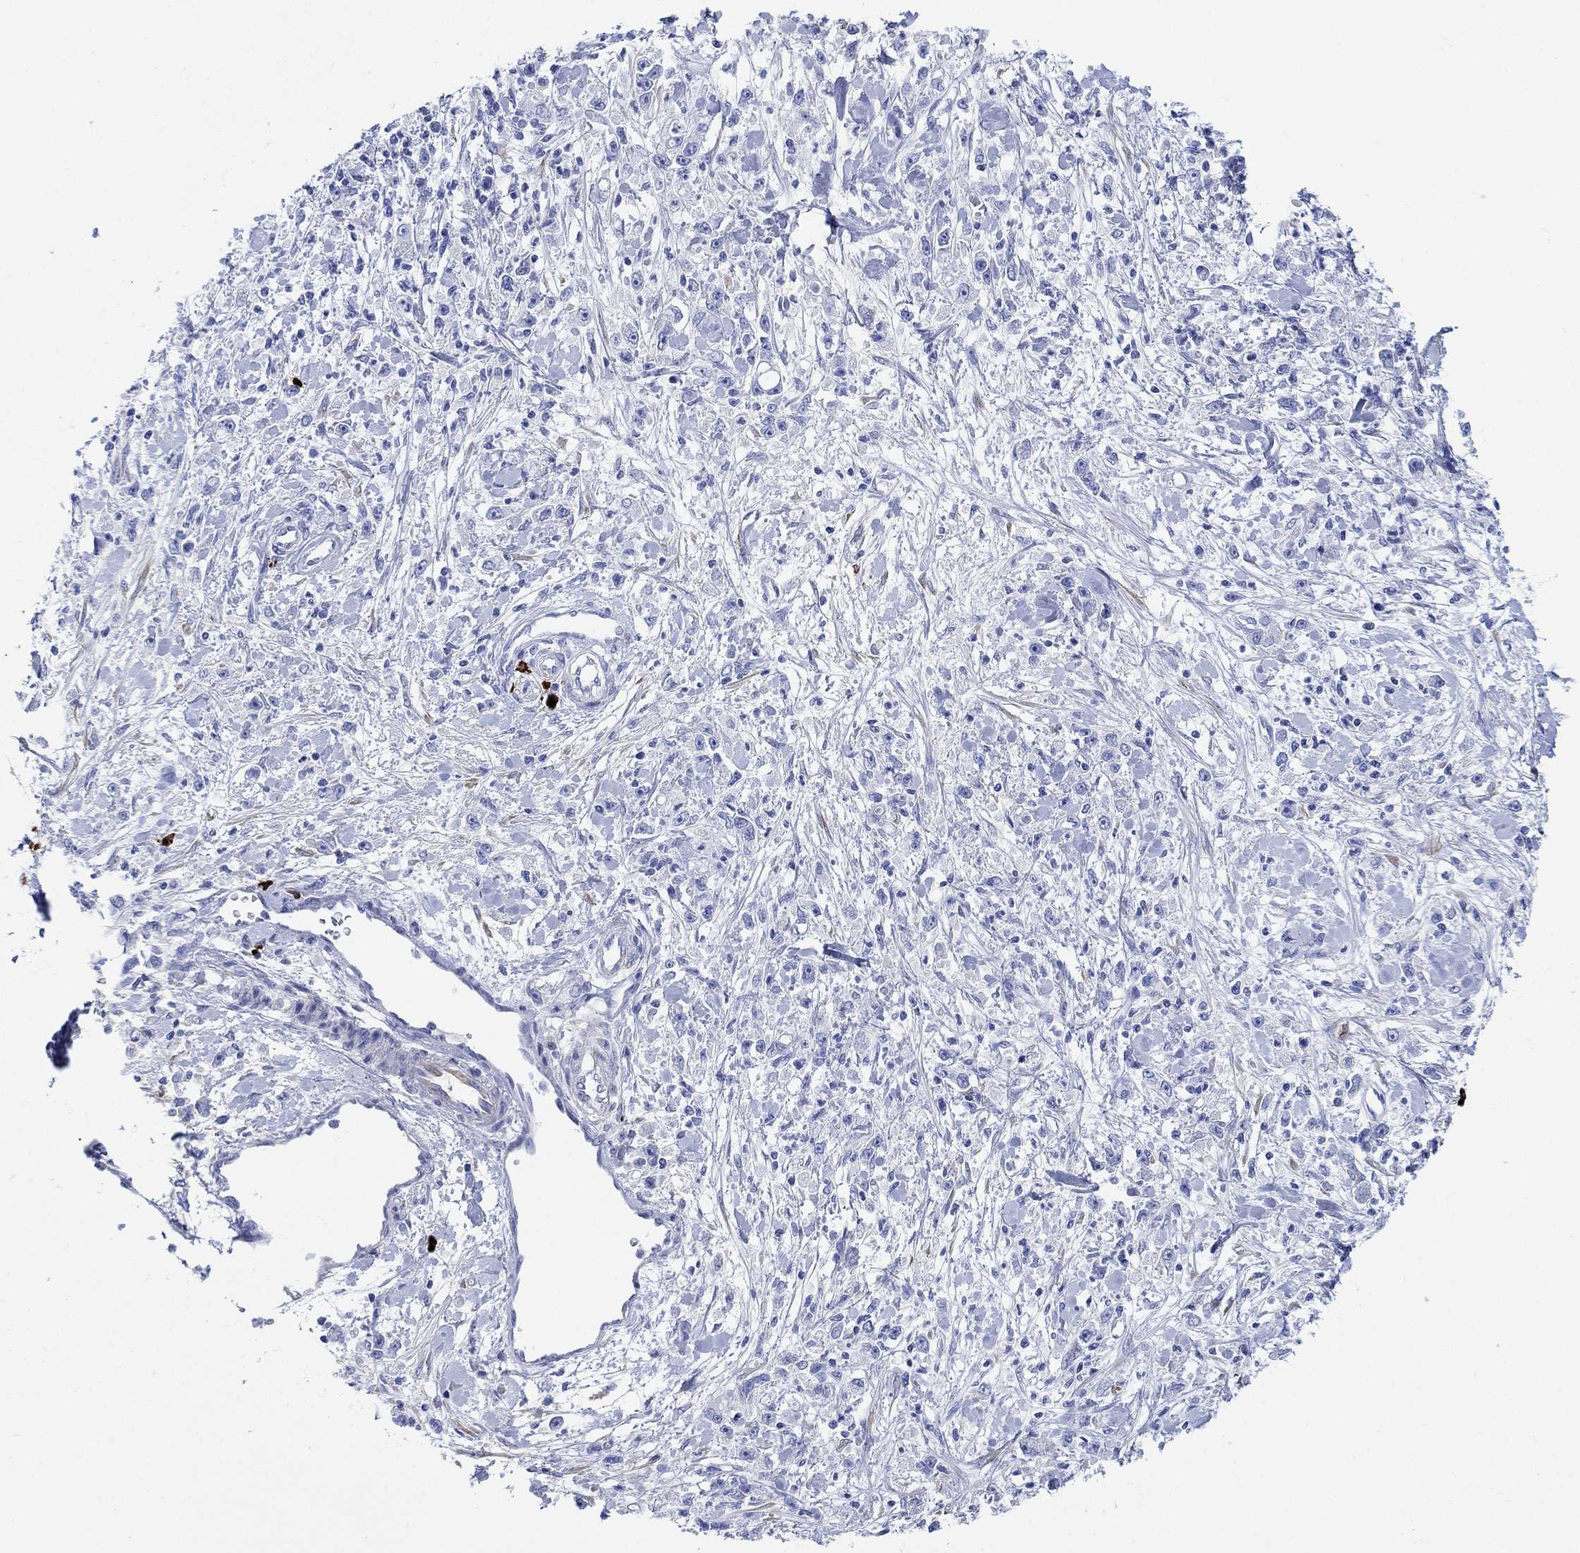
{"staining": {"intensity": "negative", "quantity": "none", "location": "none"}, "tissue": "stomach cancer", "cell_type": "Tumor cells", "image_type": "cancer", "snomed": [{"axis": "morphology", "description": "Adenocarcinoma, NOS"}, {"axis": "topography", "description": "Stomach"}], "caption": "An image of human stomach cancer (adenocarcinoma) is negative for staining in tumor cells.", "gene": "P2RY6", "patient": {"sex": "female", "age": 59}}